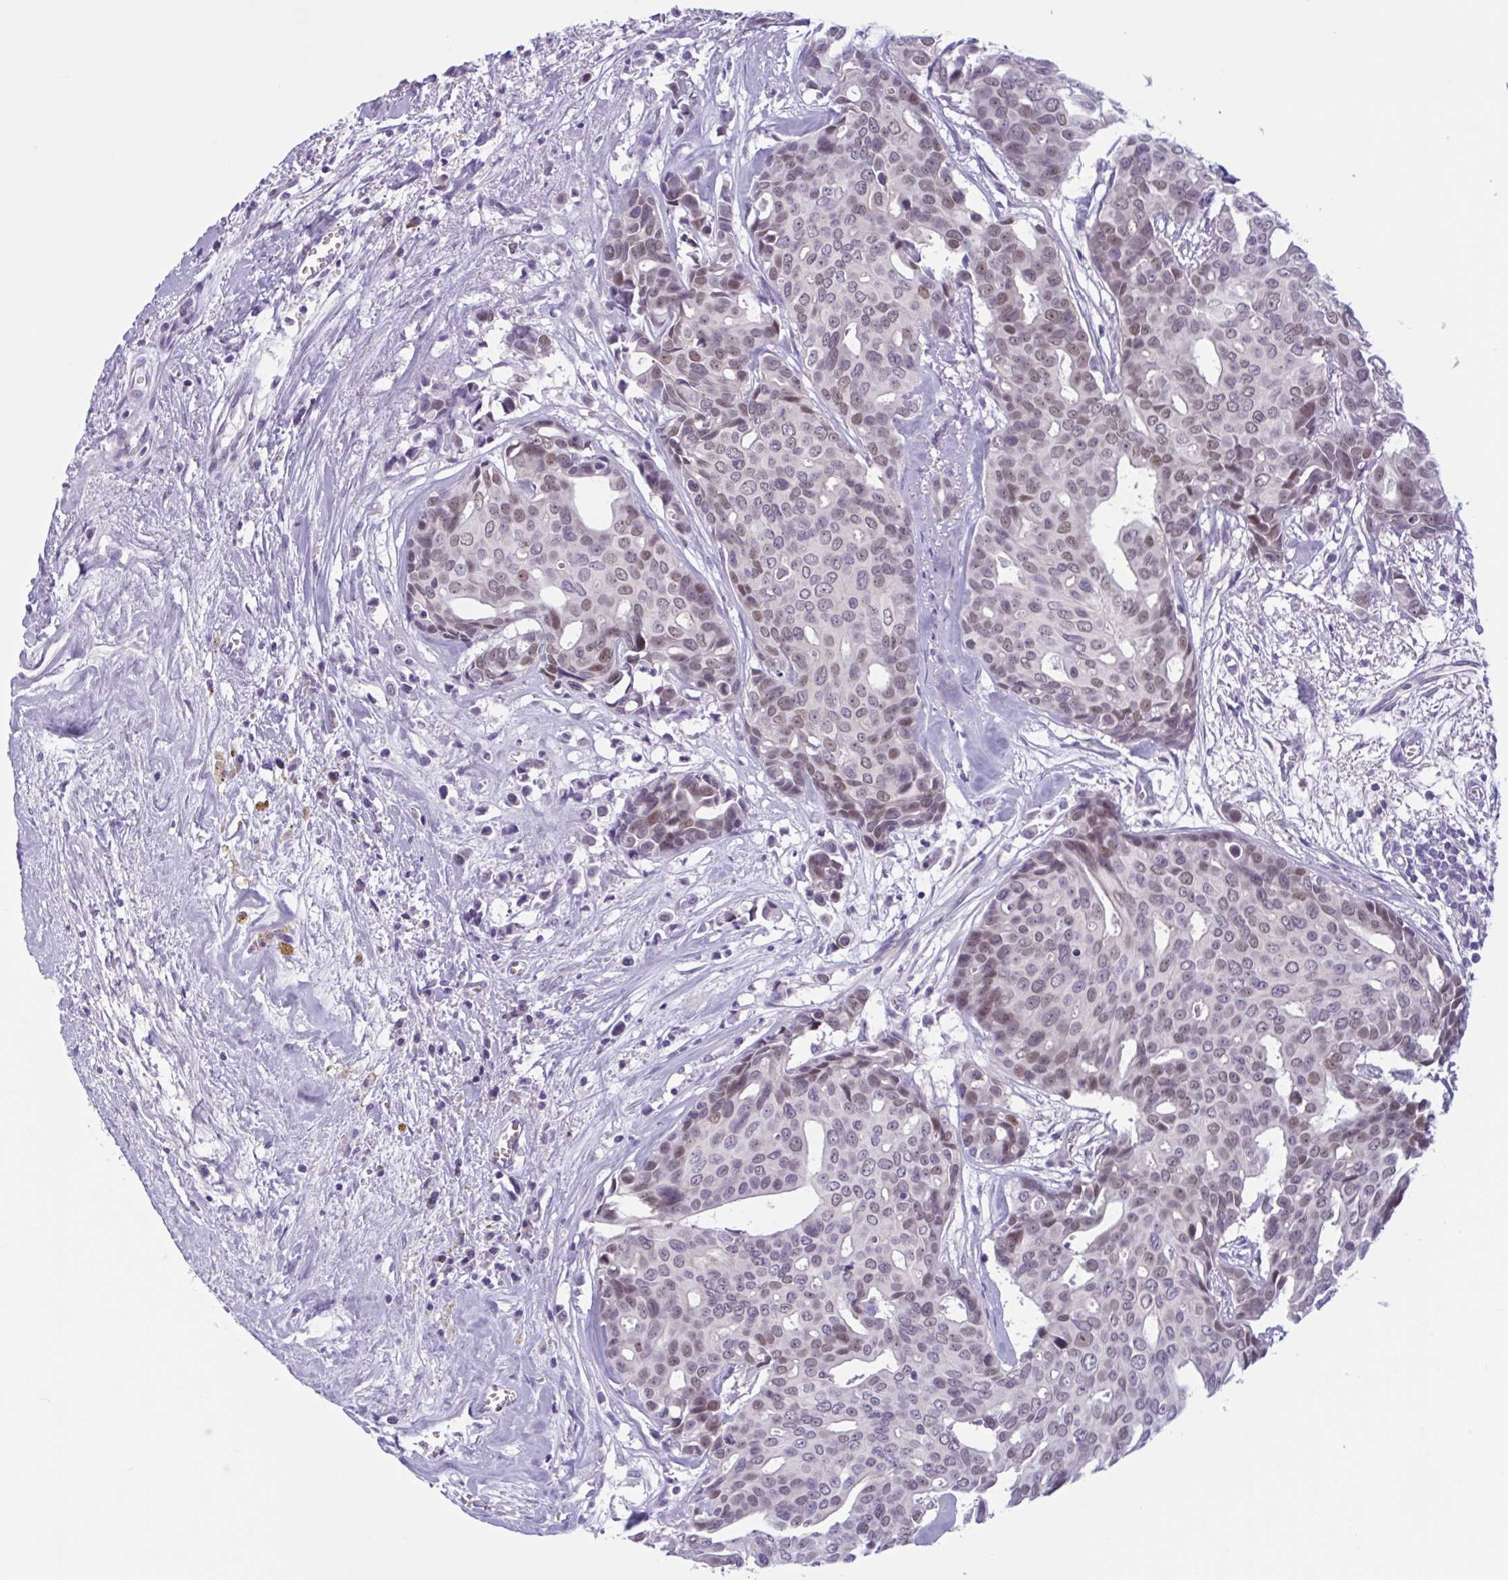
{"staining": {"intensity": "moderate", "quantity": "25%-75%", "location": "nuclear"}, "tissue": "breast cancer", "cell_type": "Tumor cells", "image_type": "cancer", "snomed": [{"axis": "morphology", "description": "Duct carcinoma"}, {"axis": "topography", "description": "Breast"}], "caption": "Infiltrating ductal carcinoma (breast) tissue reveals moderate nuclear staining in about 25%-75% of tumor cells", "gene": "WNT9B", "patient": {"sex": "female", "age": 54}}